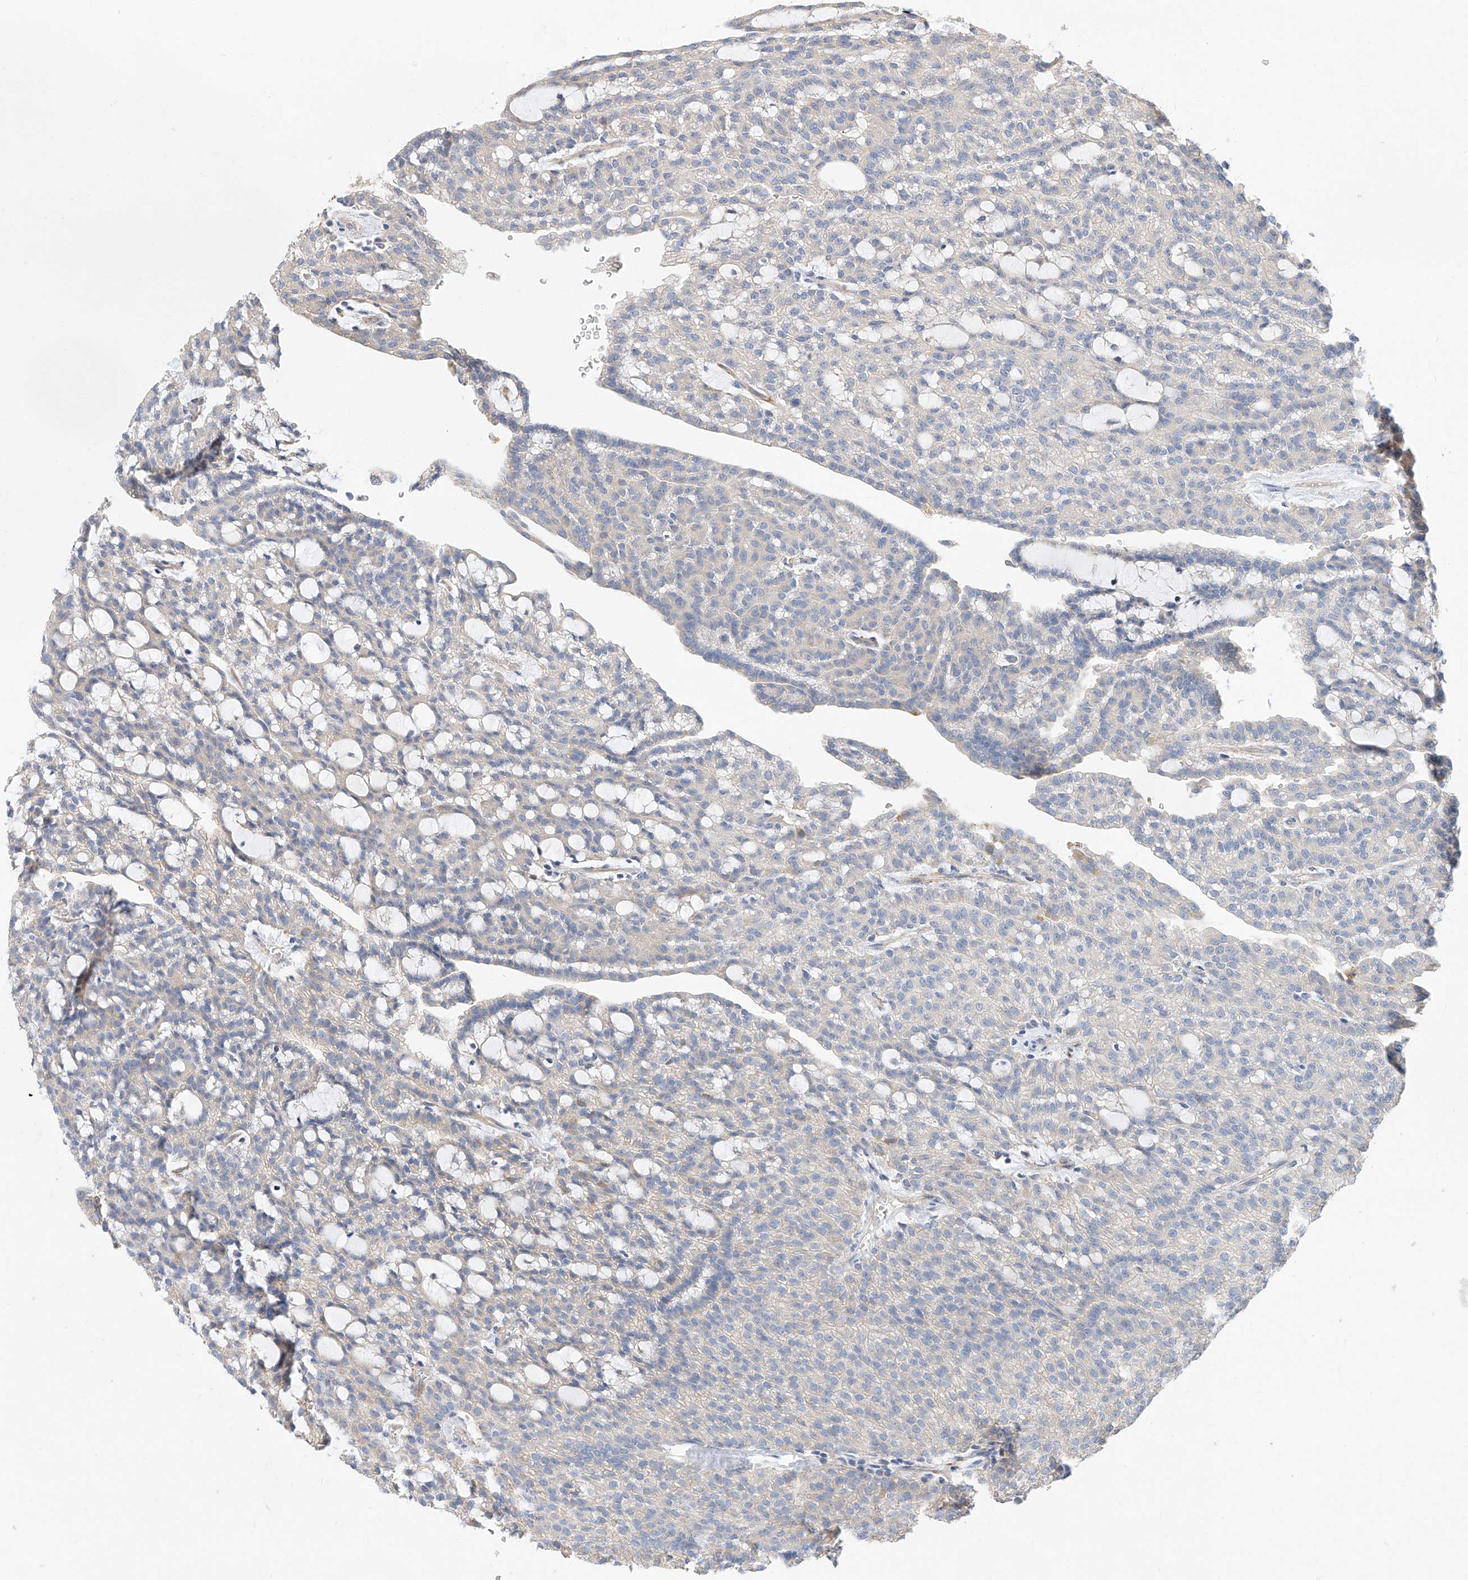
{"staining": {"intensity": "negative", "quantity": "none", "location": "none"}, "tissue": "renal cancer", "cell_type": "Tumor cells", "image_type": "cancer", "snomed": [{"axis": "morphology", "description": "Adenocarcinoma, NOS"}, {"axis": "topography", "description": "Kidney"}], "caption": "This photomicrograph is of renal adenocarcinoma stained with immunohistochemistry (IHC) to label a protein in brown with the nuclei are counter-stained blue. There is no positivity in tumor cells. (Stains: DAB (3,3'-diaminobenzidine) IHC with hematoxylin counter stain, Microscopy: brightfield microscopy at high magnification).", "gene": "GLMN", "patient": {"sex": "male", "age": 63}}